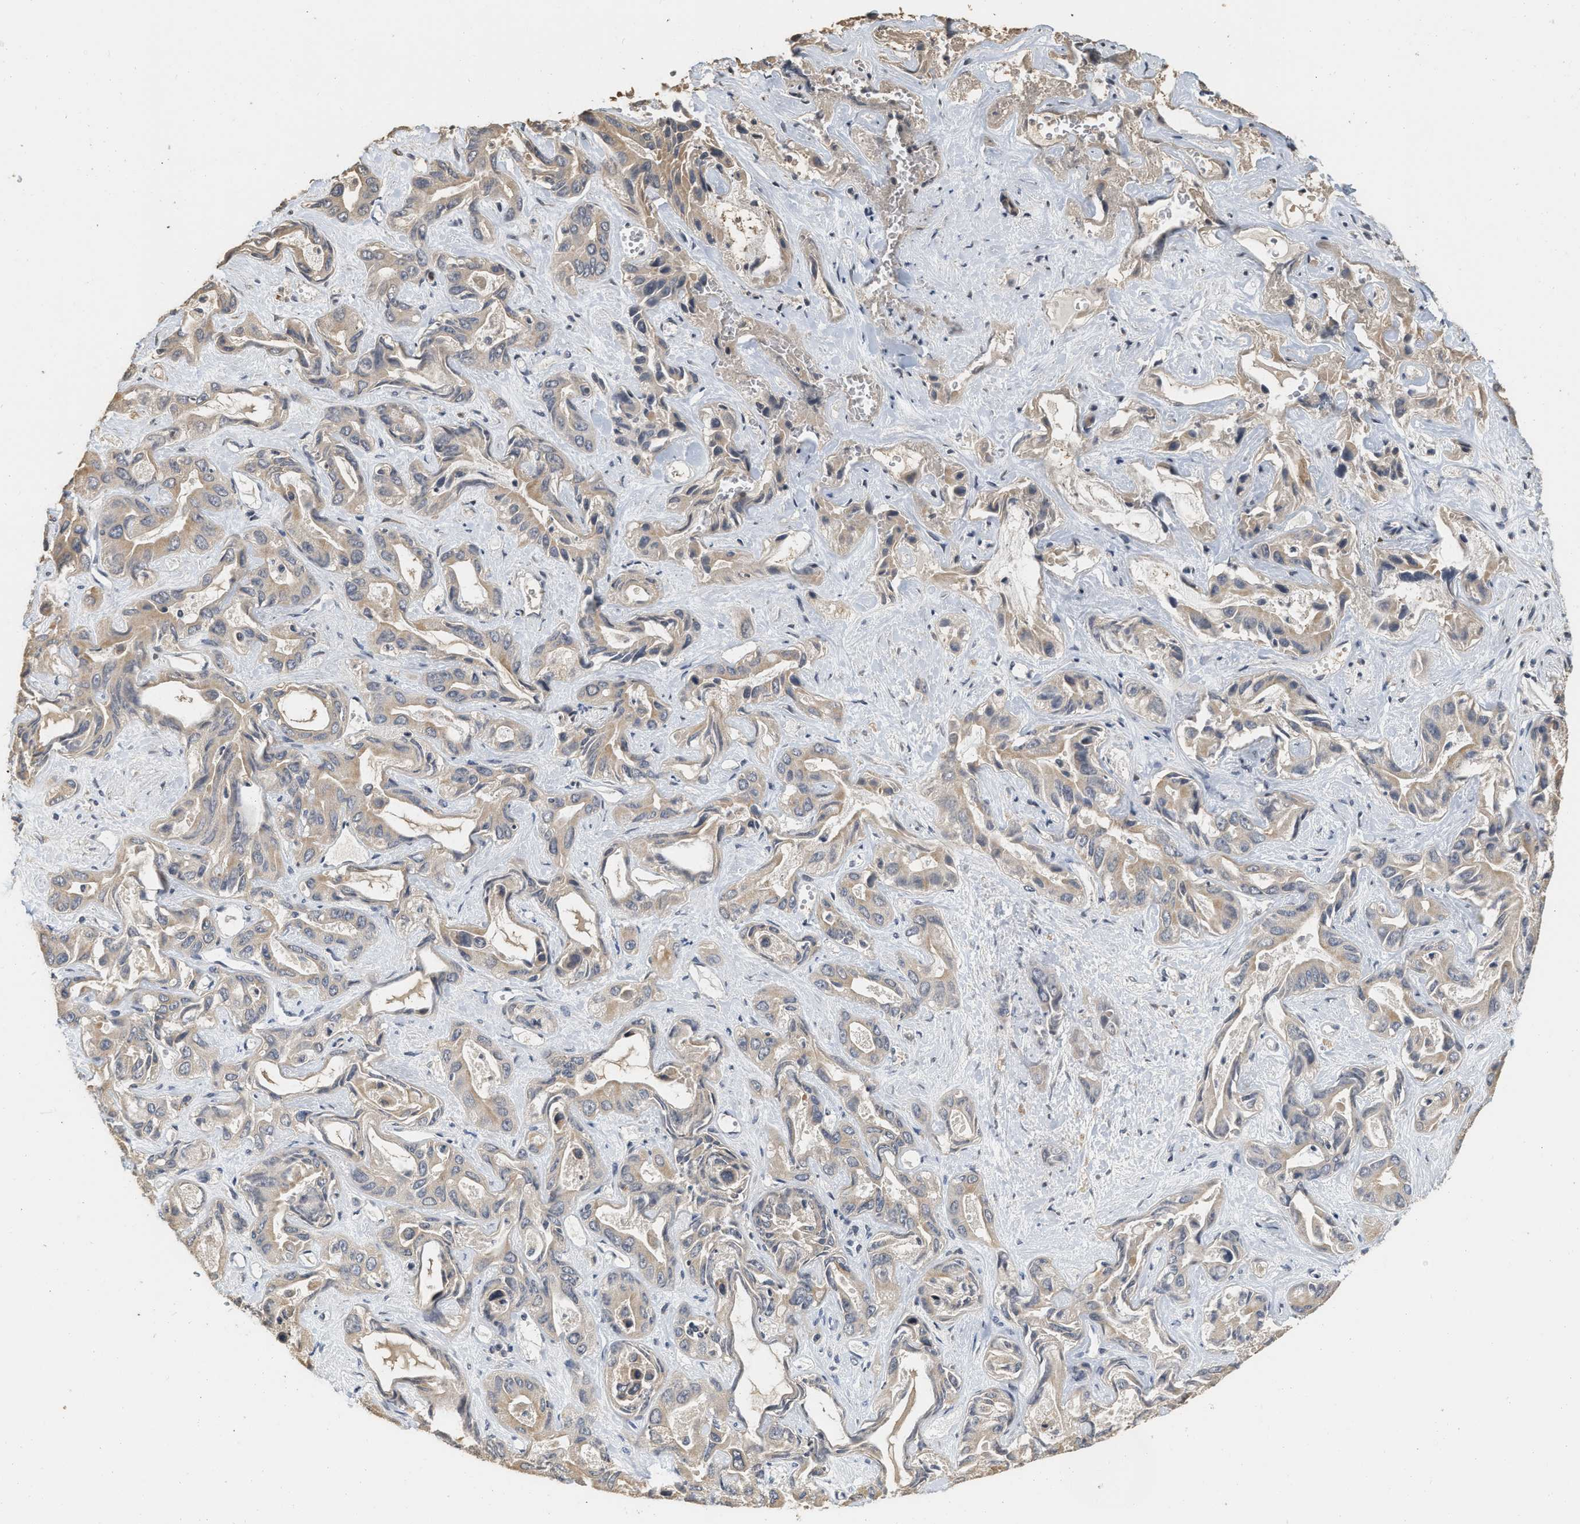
{"staining": {"intensity": "weak", "quantity": ">75%", "location": "cytoplasmic/membranous"}, "tissue": "liver cancer", "cell_type": "Tumor cells", "image_type": "cancer", "snomed": [{"axis": "morphology", "description": "Cholangiocarcinoma"}, {"axis": "topography", "description": "Liver"}], "caption": "Weak cytoplasmic/membranous expression for a protein is appreciated in approximately >75% of tumor cells of liver cancer (cholangiocarcinoma) using immunohistochemistry.", "gene": "NCS1", "patient": {"sex": "female", "age": 52}}